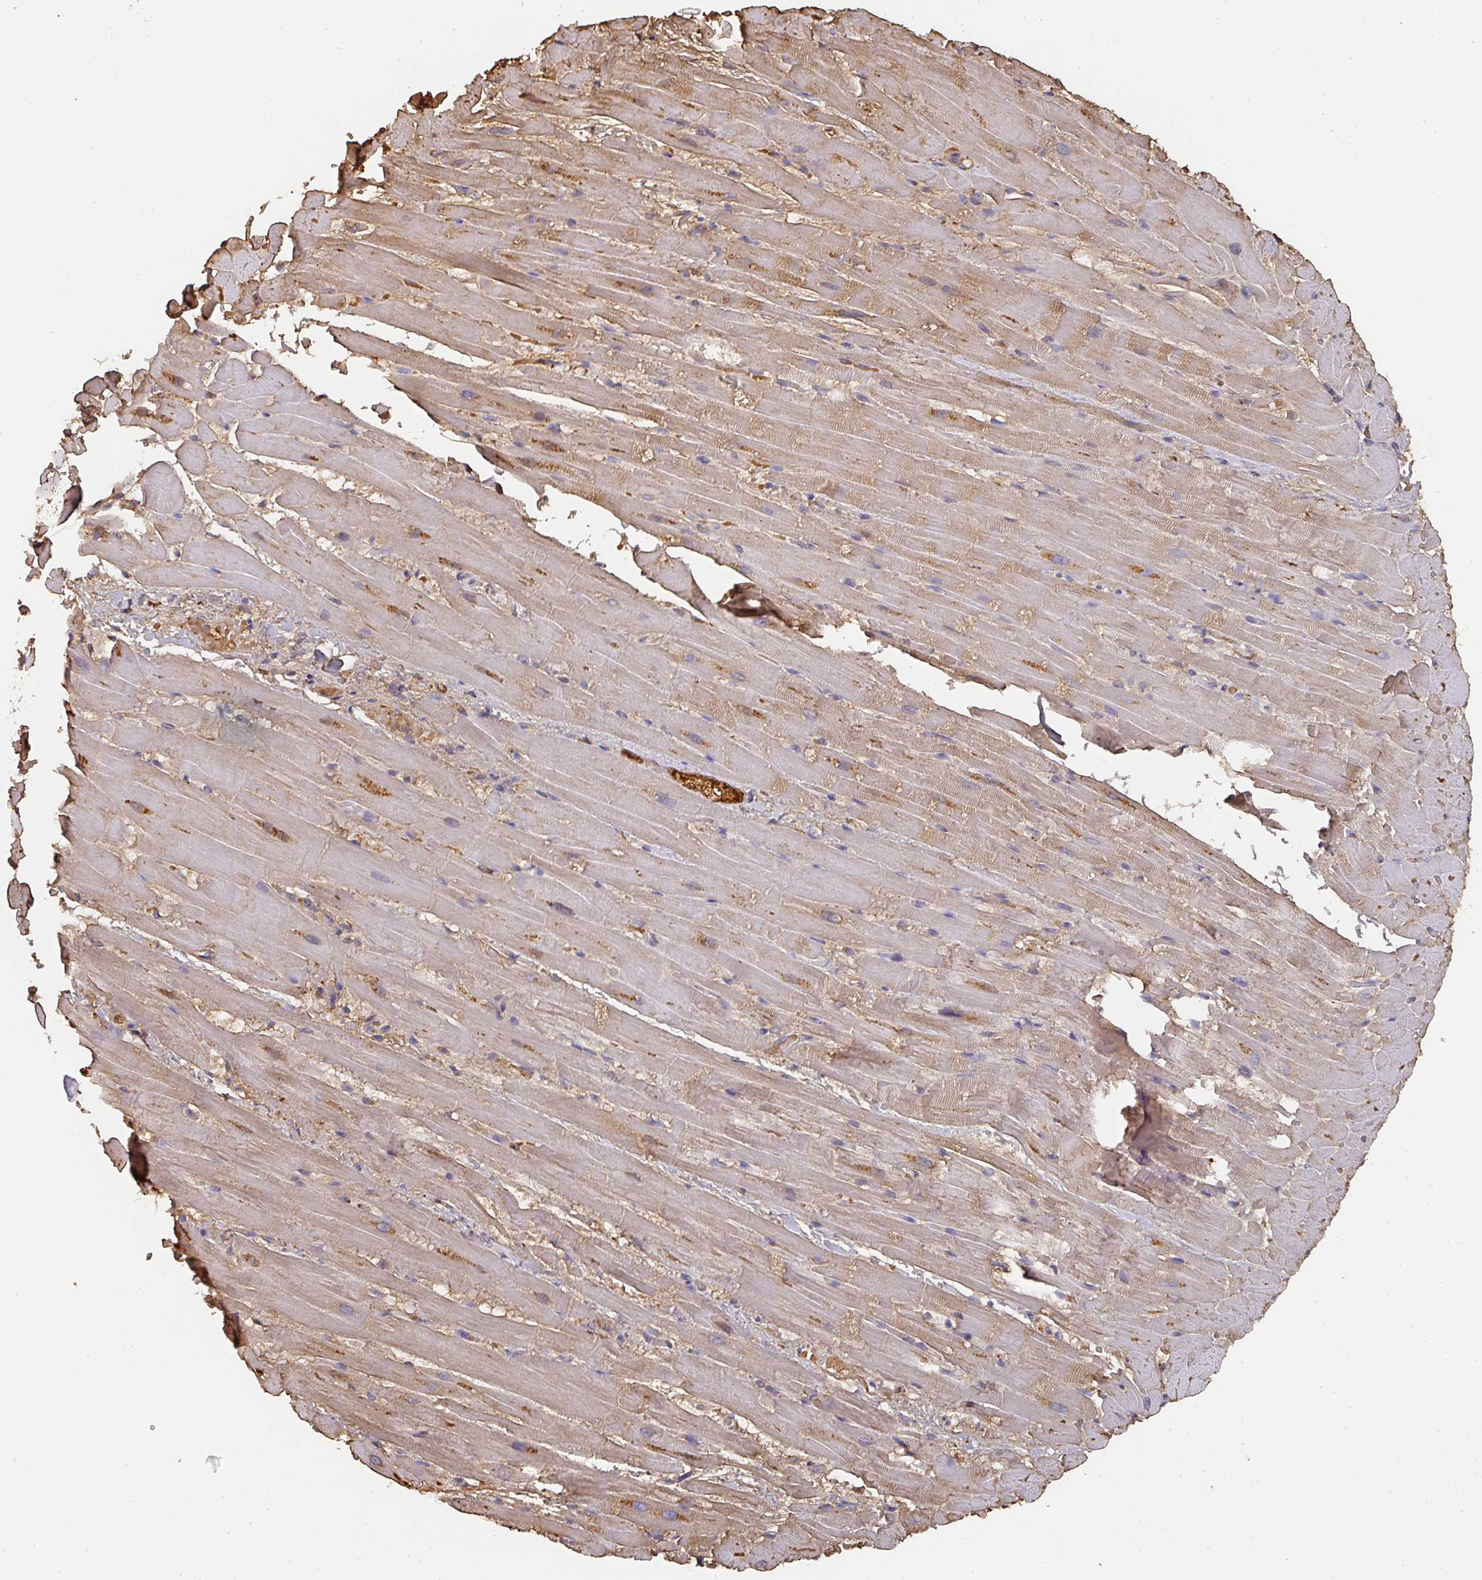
{"staining": {"intensity": "moderate", "quantity": "<25%", "location": "cytoplasmic/membranous"}, "tissue": "heart muscle", "cell_type": "Cardiomyocytes", "image_type": "normal", "snomed": [{"axis": "morphology", "description": "Normal tissue, NOS"}, {"axis": "topography", "description": "Heart"}], "caption": "Brown immunohistochemical staining in benign heart muscle demonstrates moderate cytoplasmic/membranous expression in about <25% of cardiomyocytes.", "gene": "ALB", "patient": {"sex": "male", "age": 37}}